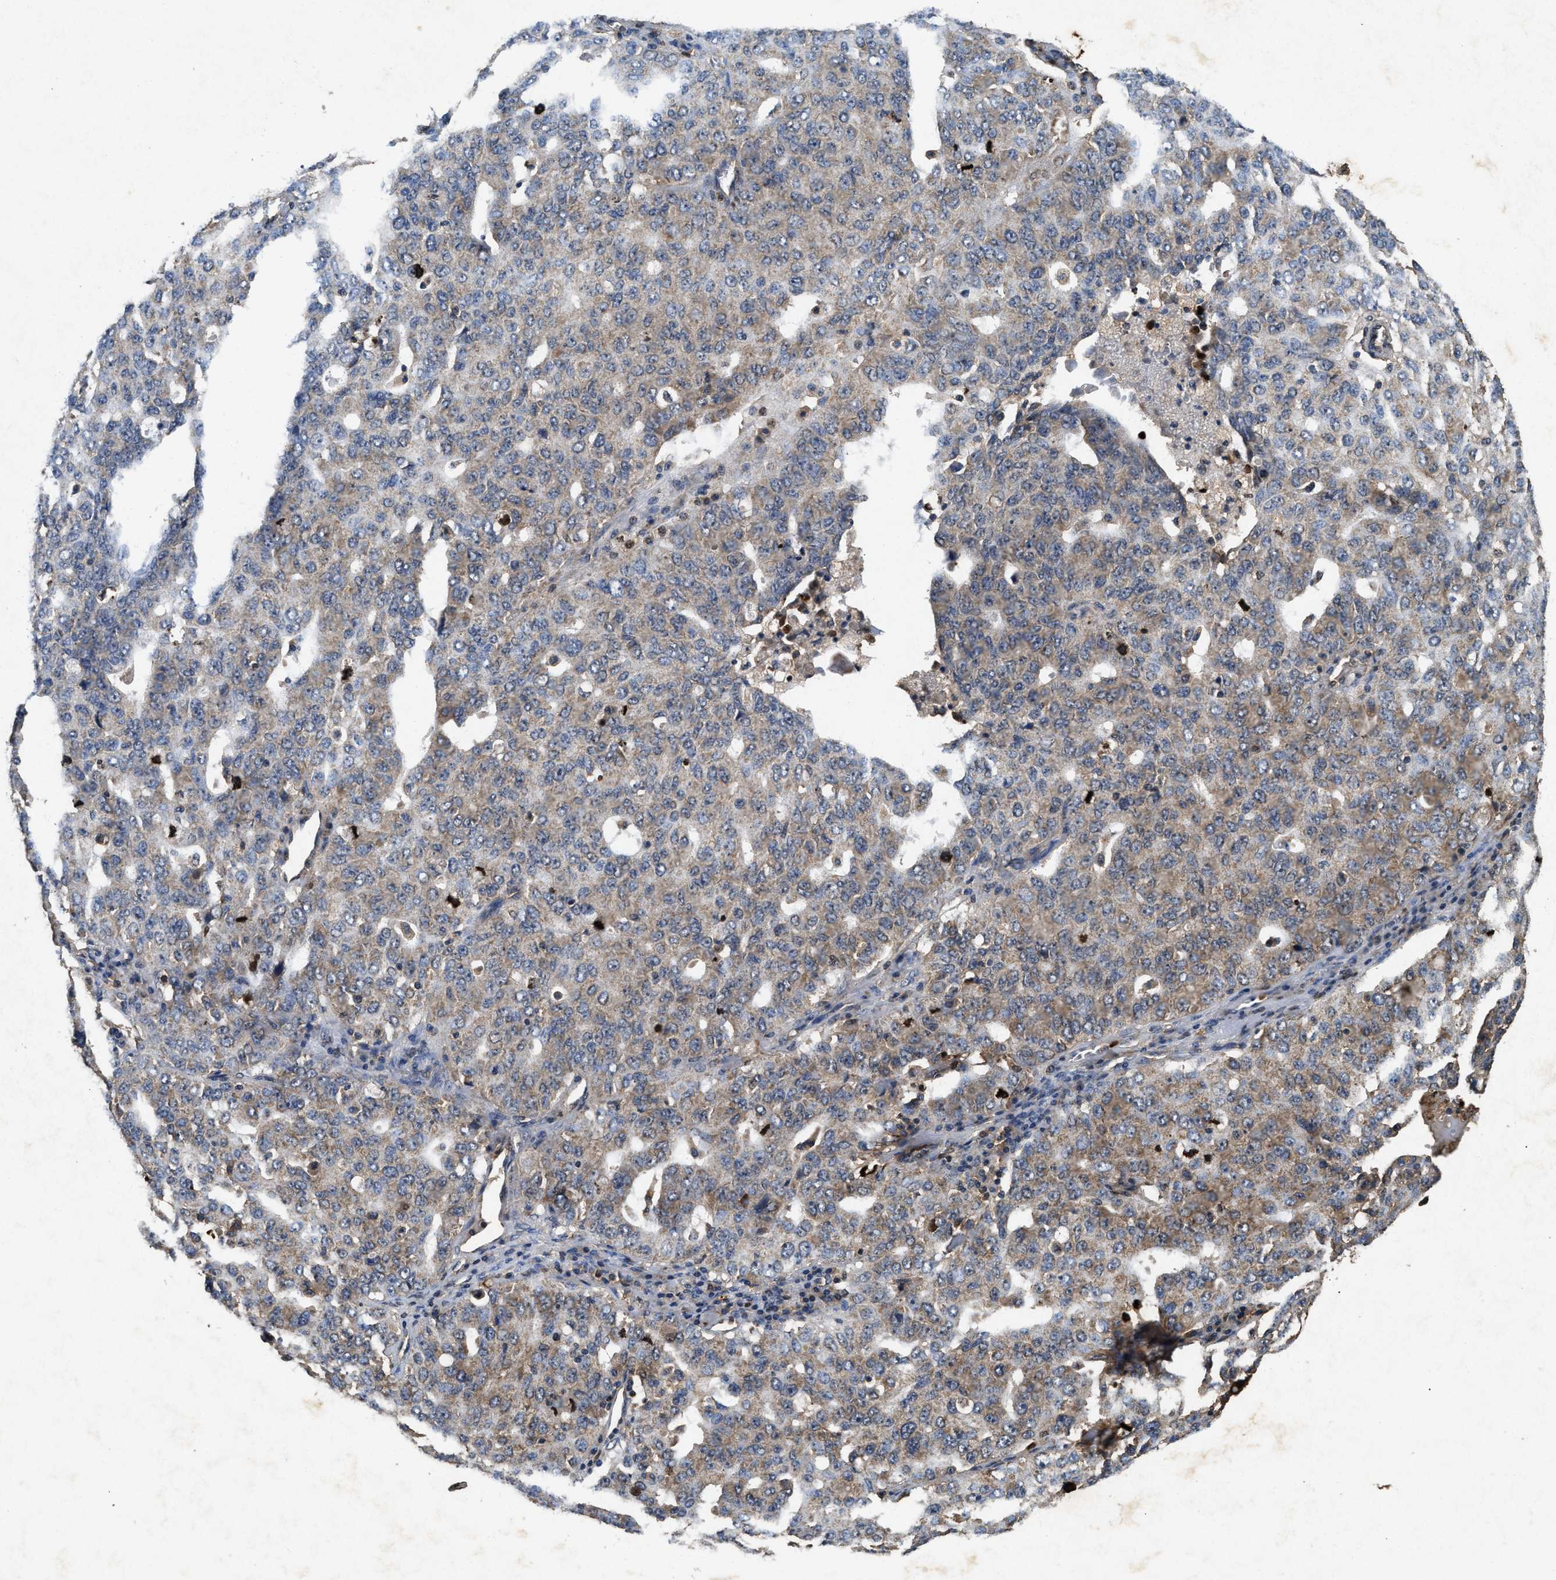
{"staining": {"intensity": "moderate", "quantity": "25%-75%", "location": "cytoplasmic/membranous"}, "tissue": "ovarian cancer", "cell_type": "Tumor cells", "image_type": "cancer", "snomed": [{"axis": "morphology", "description": "Carcinoma, endometroid"}, {"axis": "topography", "description": "Ovary"}], "caption": "Protein staining displays moderate cytoplasmic/membranous staining in approximately 25%-75% of tumor cells in ovarian cancer (endometroid carcinoma).", "gene": "PDAP1", "patient": {"sex": "female", "age": 62}}